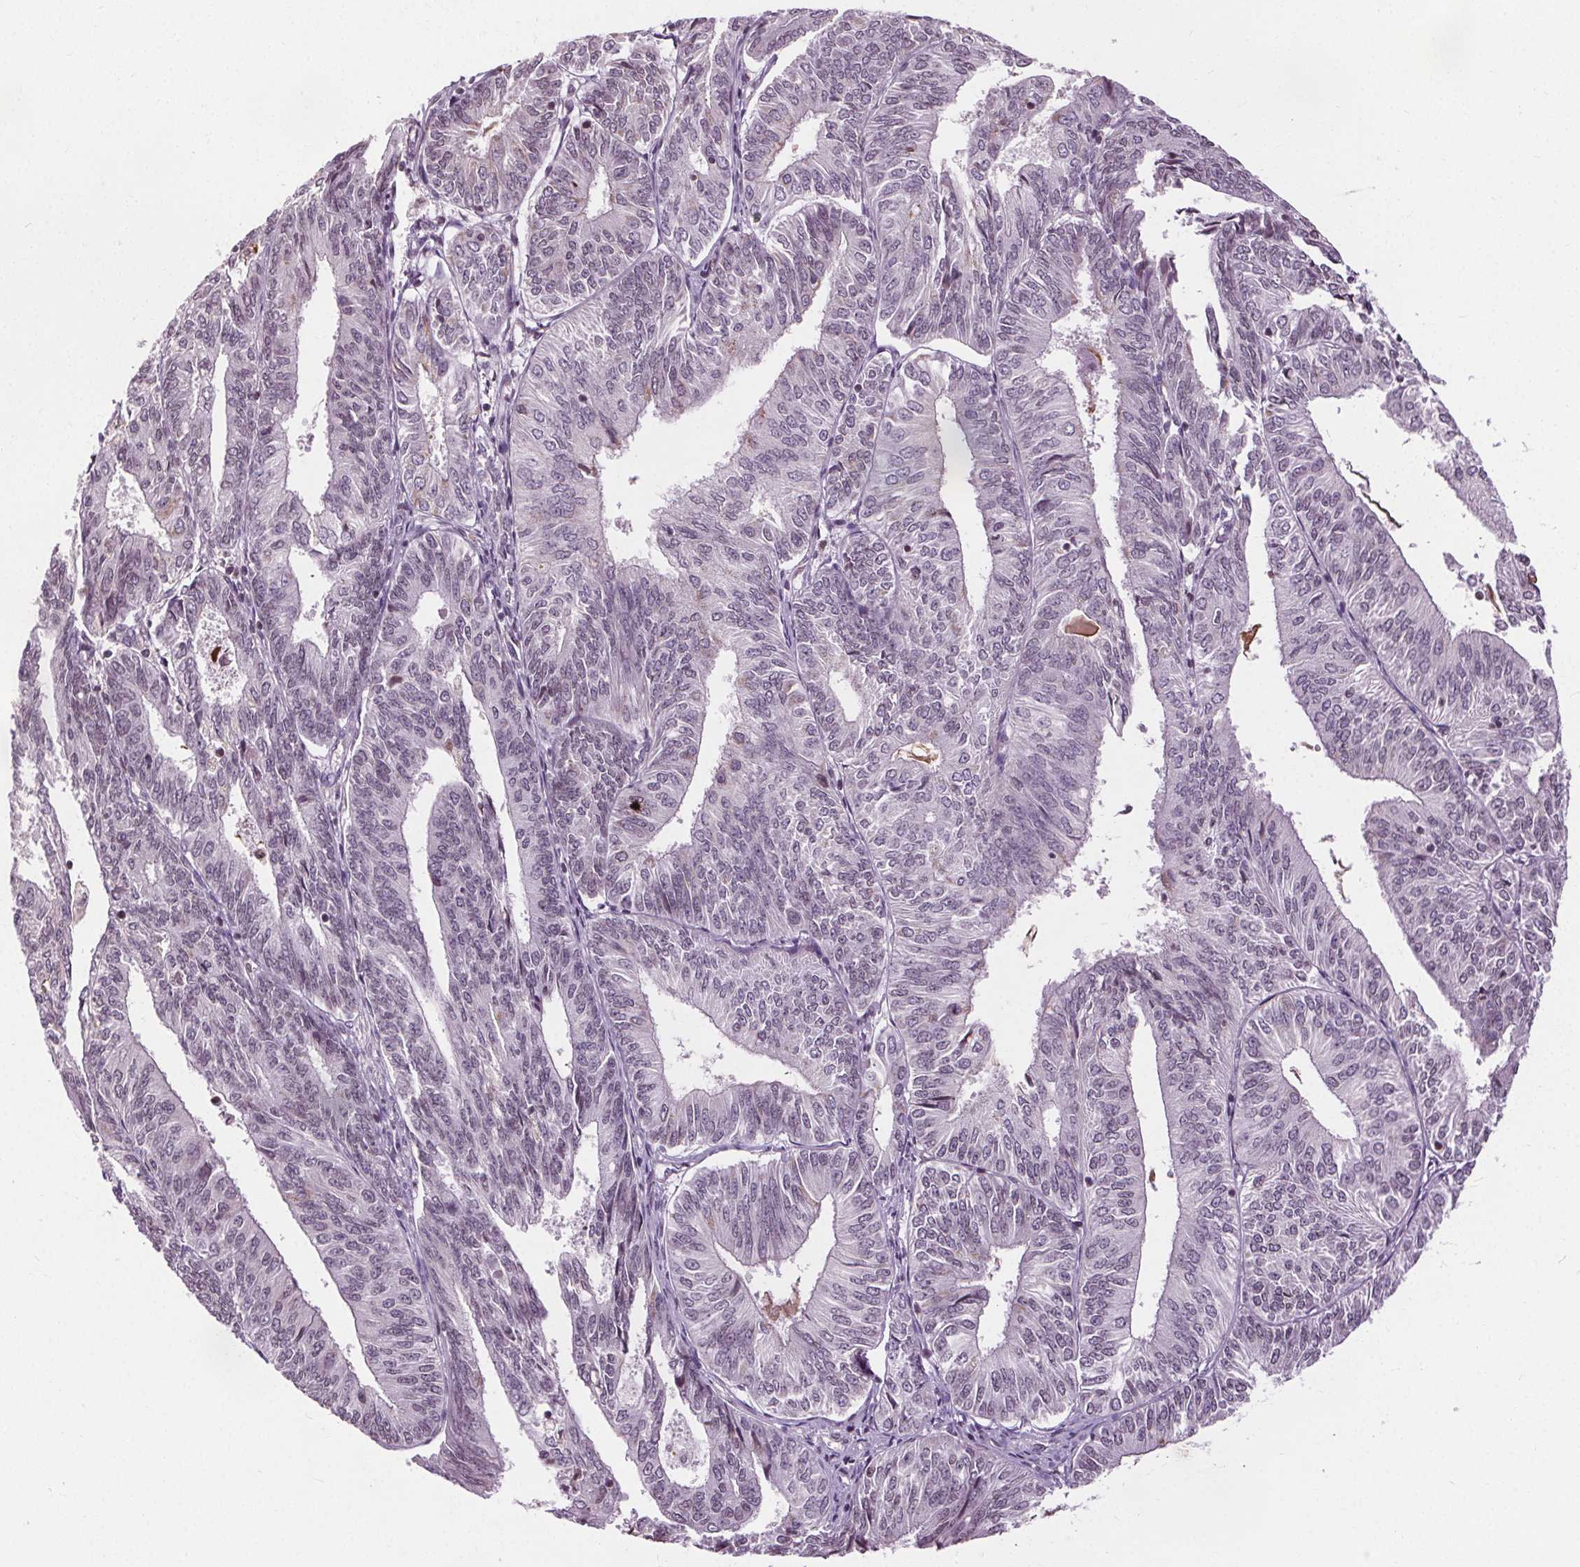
{"staining": {"intensity": "negative", "quantity": "none", "location": "none"}, "tissue": "endometrial cancer", "cell_type": "Tumor cells", "image_type": "cancer", "snomed": [{"axis": "morphology", "description": "Adenocarcinoma, NOS"}, {"axis": "topography", "description": "Endometrium"}], "caption": "IHC of human adenocarcinoma (endometrial) displays no positivity in tumor cells.", "gene": "LFNG", "patient": {"sex": "female", "age": 58}}